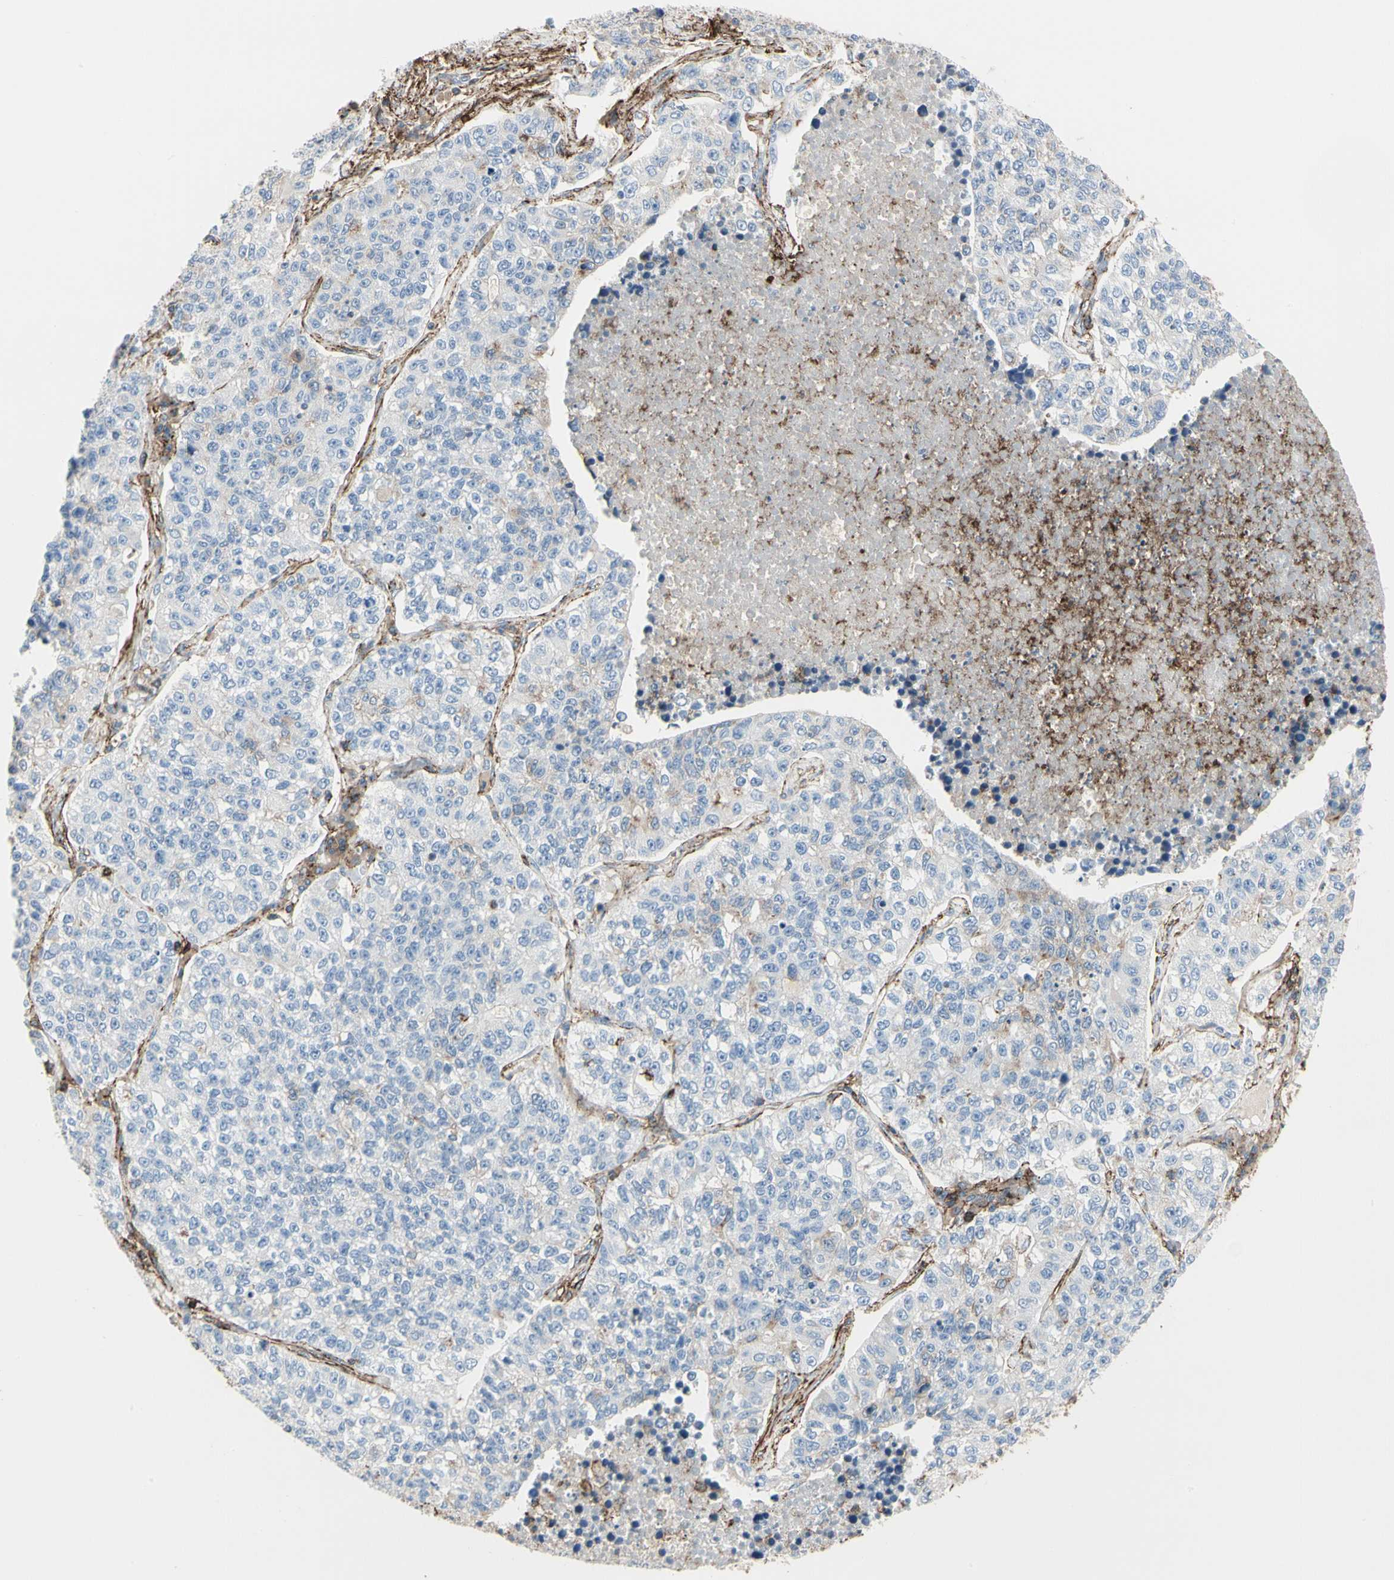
{"staining": {"intensity": "negative", "quantity": "none", "location": "none"}, "tissue": "lung cancer", "cell_type": "Tumor cells", "image_type": "cancer", "snomed": [{"axis": "morphology", "description": "Adenocarcinoma, NOS"}, {"axis": "topography", "description": "Lung"}], "caption": "High magnification brightfield microscopy of lung adenocarcinoma stained with DAB (3,3'-diaminobenzidine) (brown) and counterstained with hematoxylin (blue): tumor cells show no significant positivity. (DAB (3,3'-diaminobenzidine) immunohistochemistry with hematoxylin counter stain).", "gene": "CLEC2B", "patient": {"sex": "male", "age": 49}}